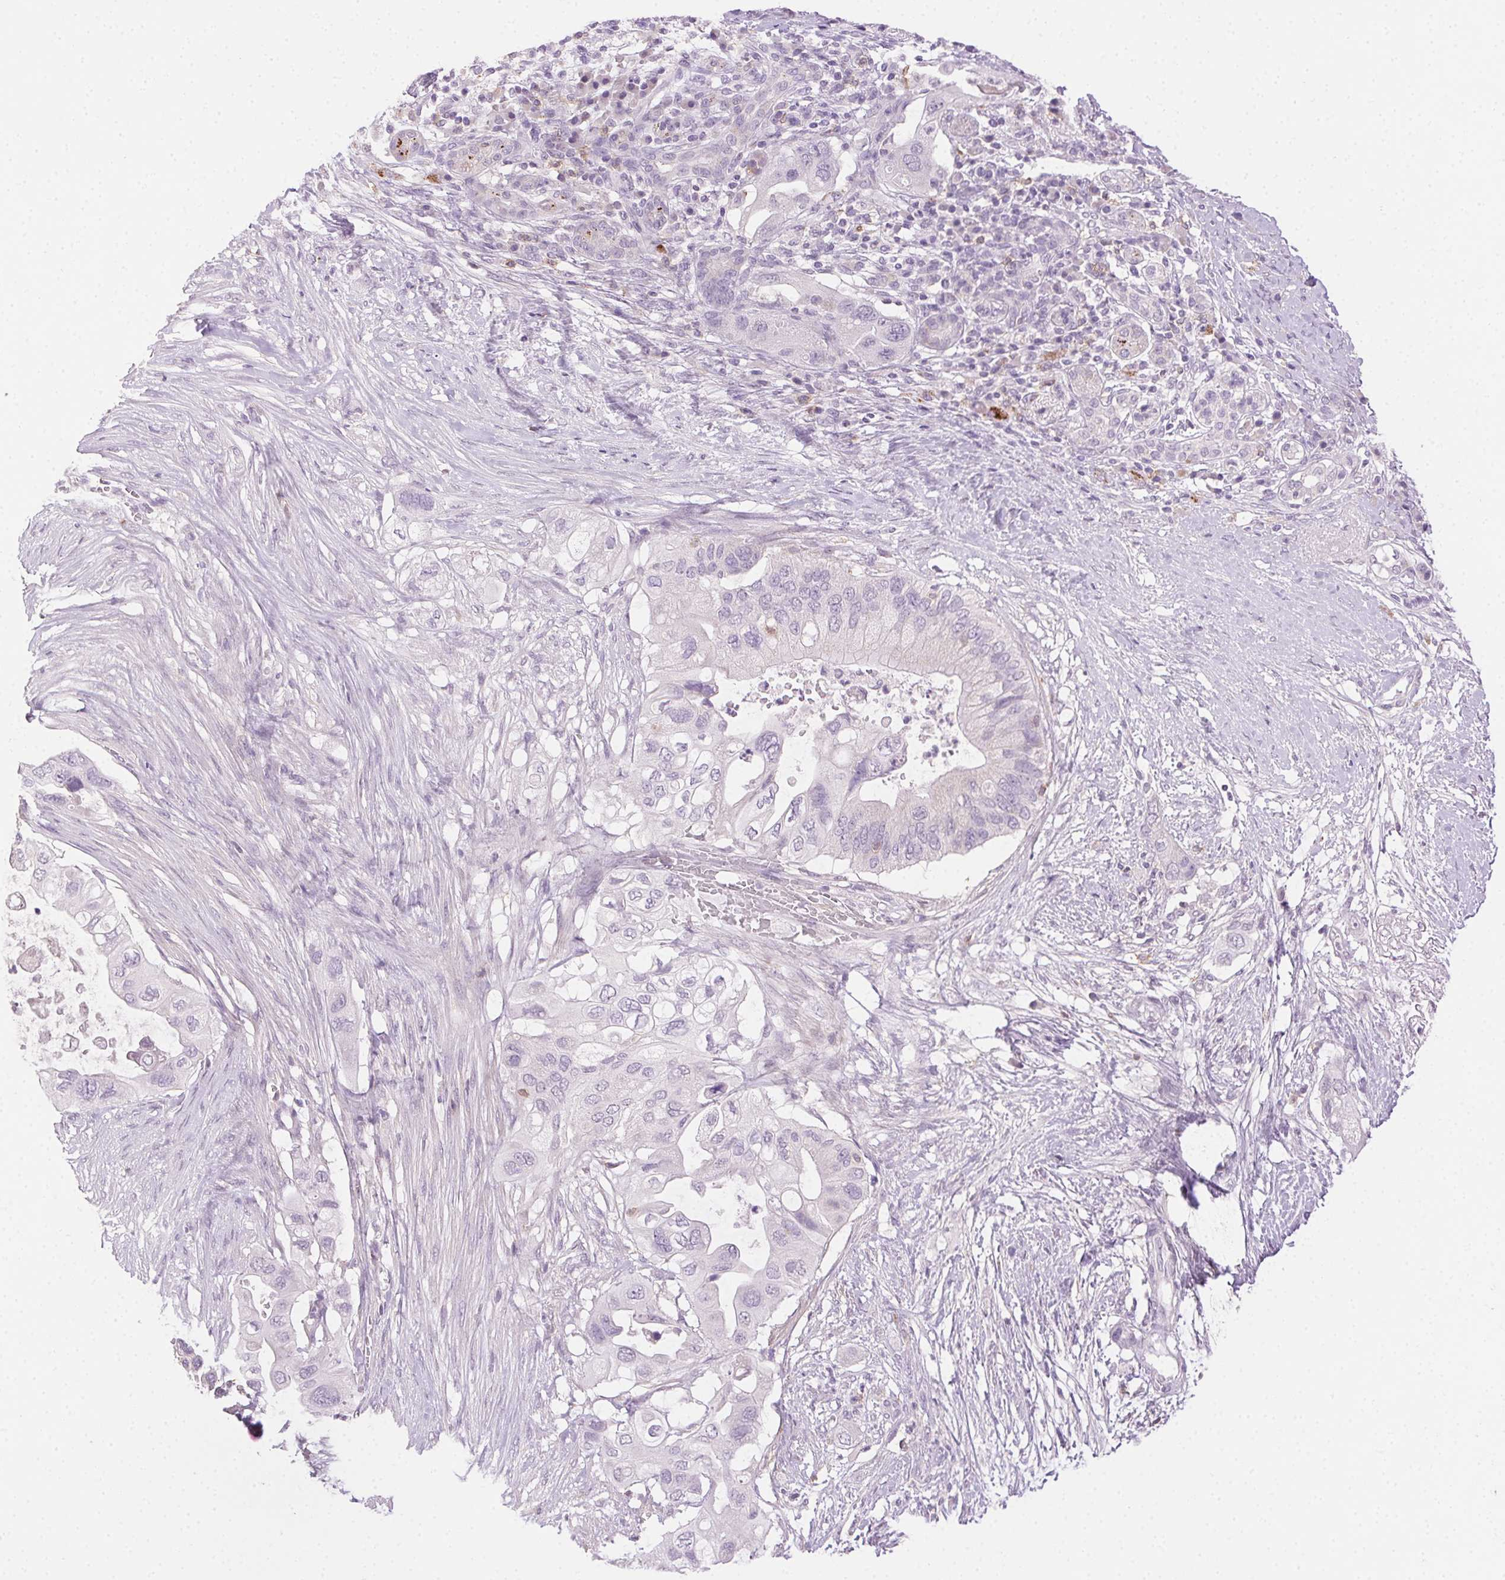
{"staining": {"intensity": "negative", "quantity": "none", "location": "none"}, "tissue": "pancreatic cancer", "cell_type": "Tumor cells", "image_type": "cancer", "snomed": [{"axis": "morphology", "description": "Adenocarcinoma, NOS"}, {"axis": "topography", "description": "Pancreas"}], "caption": "This is an IHC photomicrograph of pancreatic cancer (adenocarcinoma). There is no expression in tumor cells.", "gene": "AKAP5", "patient": {"sex": "female", "age": 72}}